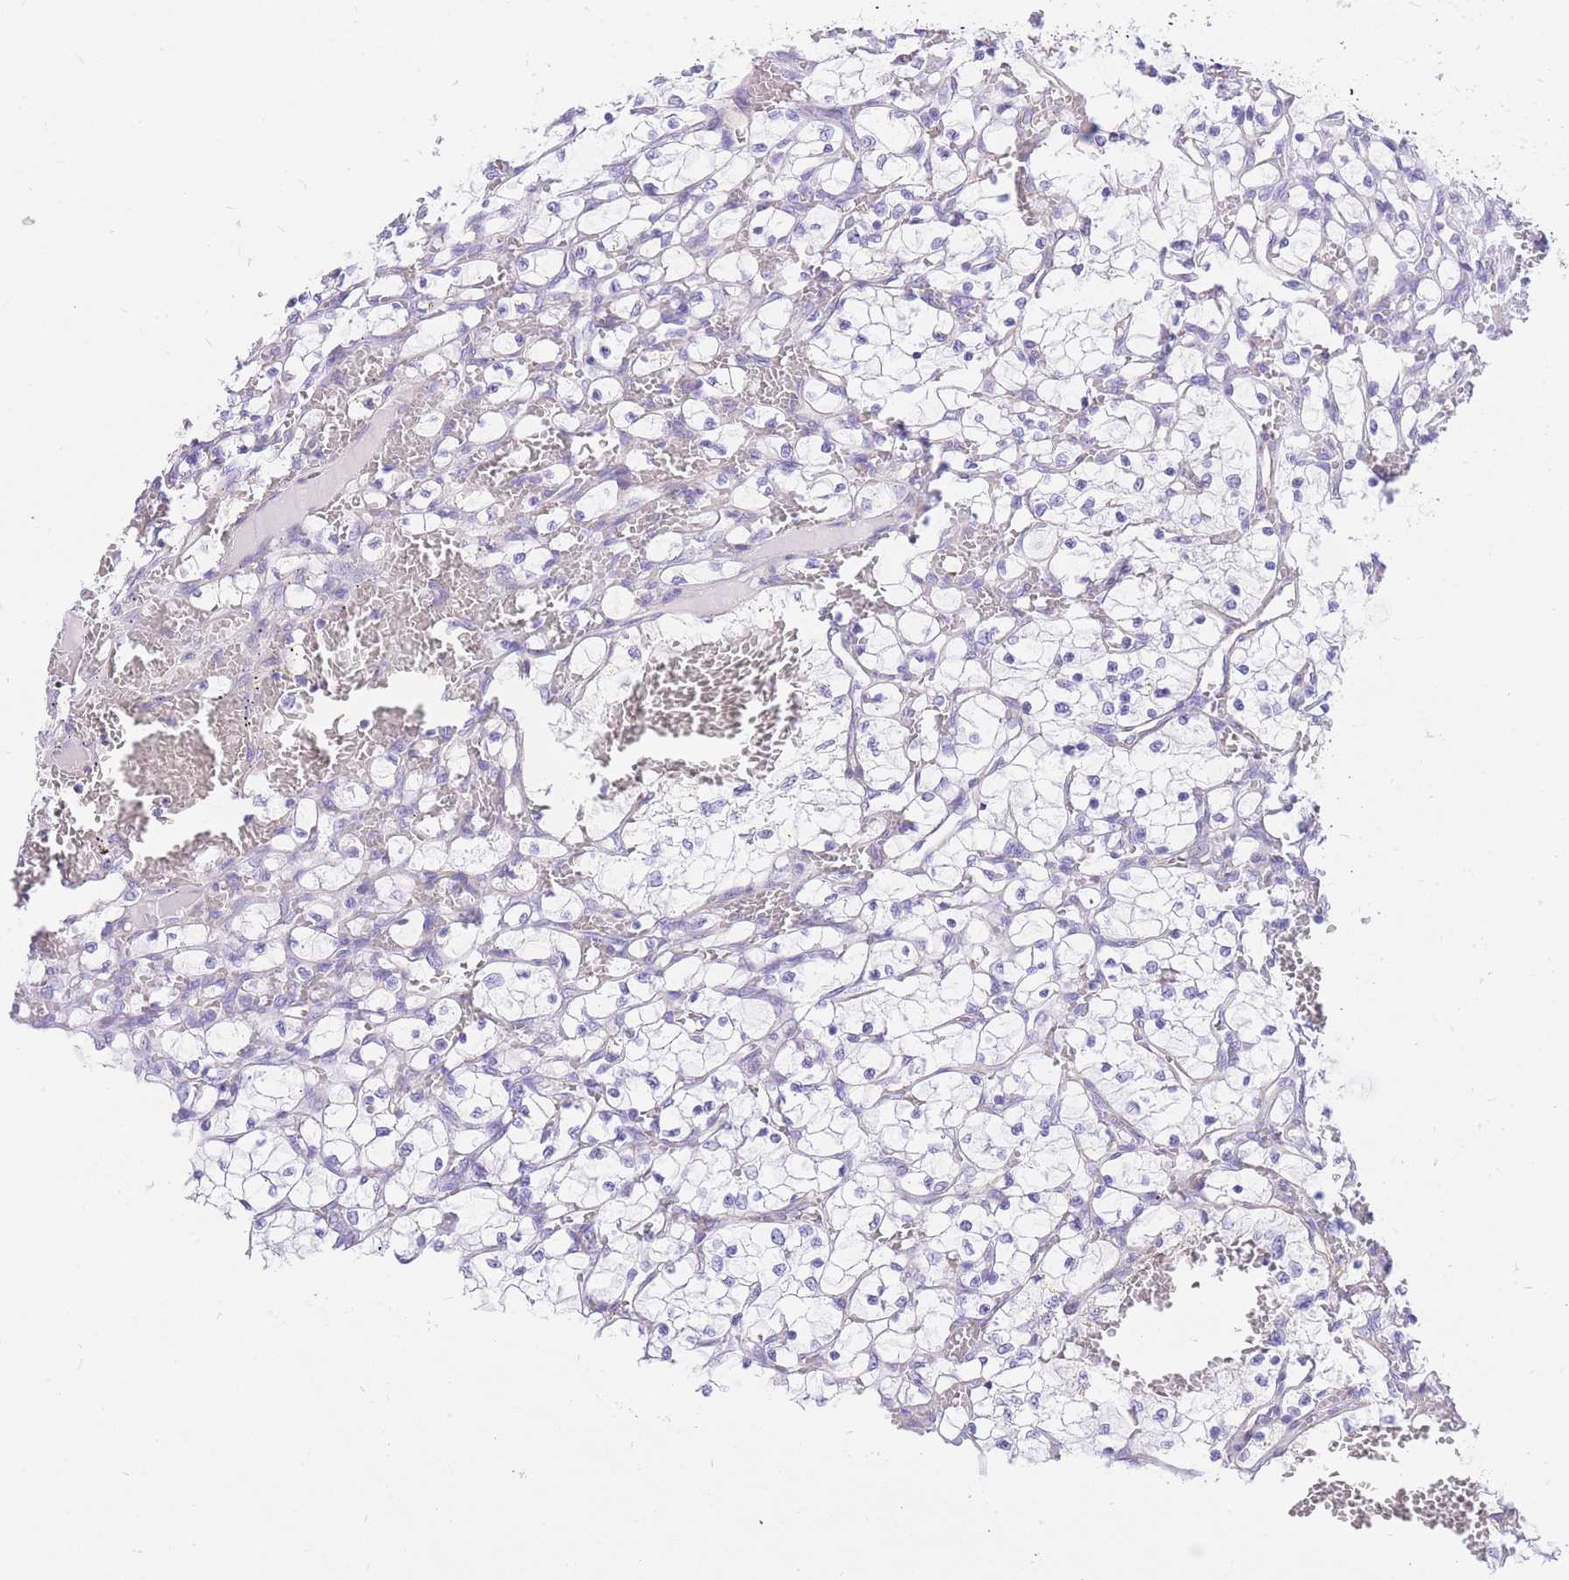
{"staining": {"intensity": "negative", "quantity": "none", "location": "none"}, "tissue": "renal cancer", "cell_type": "Tumor cells", "image_type": "cancer", "snomed": [{"axis": "morphology", "description": "Adenocarcinoma, NOS"}, {"axis": "topography", "description": "Kidney"}], "caption": "An immunohistochemistry (IHC) histopathology image of renal cancer is shown. There is no staining in tumor cells of renal cancer. (DAB (3,3'-diaminobenzidine) immunohistochemistry (IHC) visualized using brightfield microscopy, high magnification).", "gene": "SRSF12", "patient": {"sex": "female", "age": 69}}